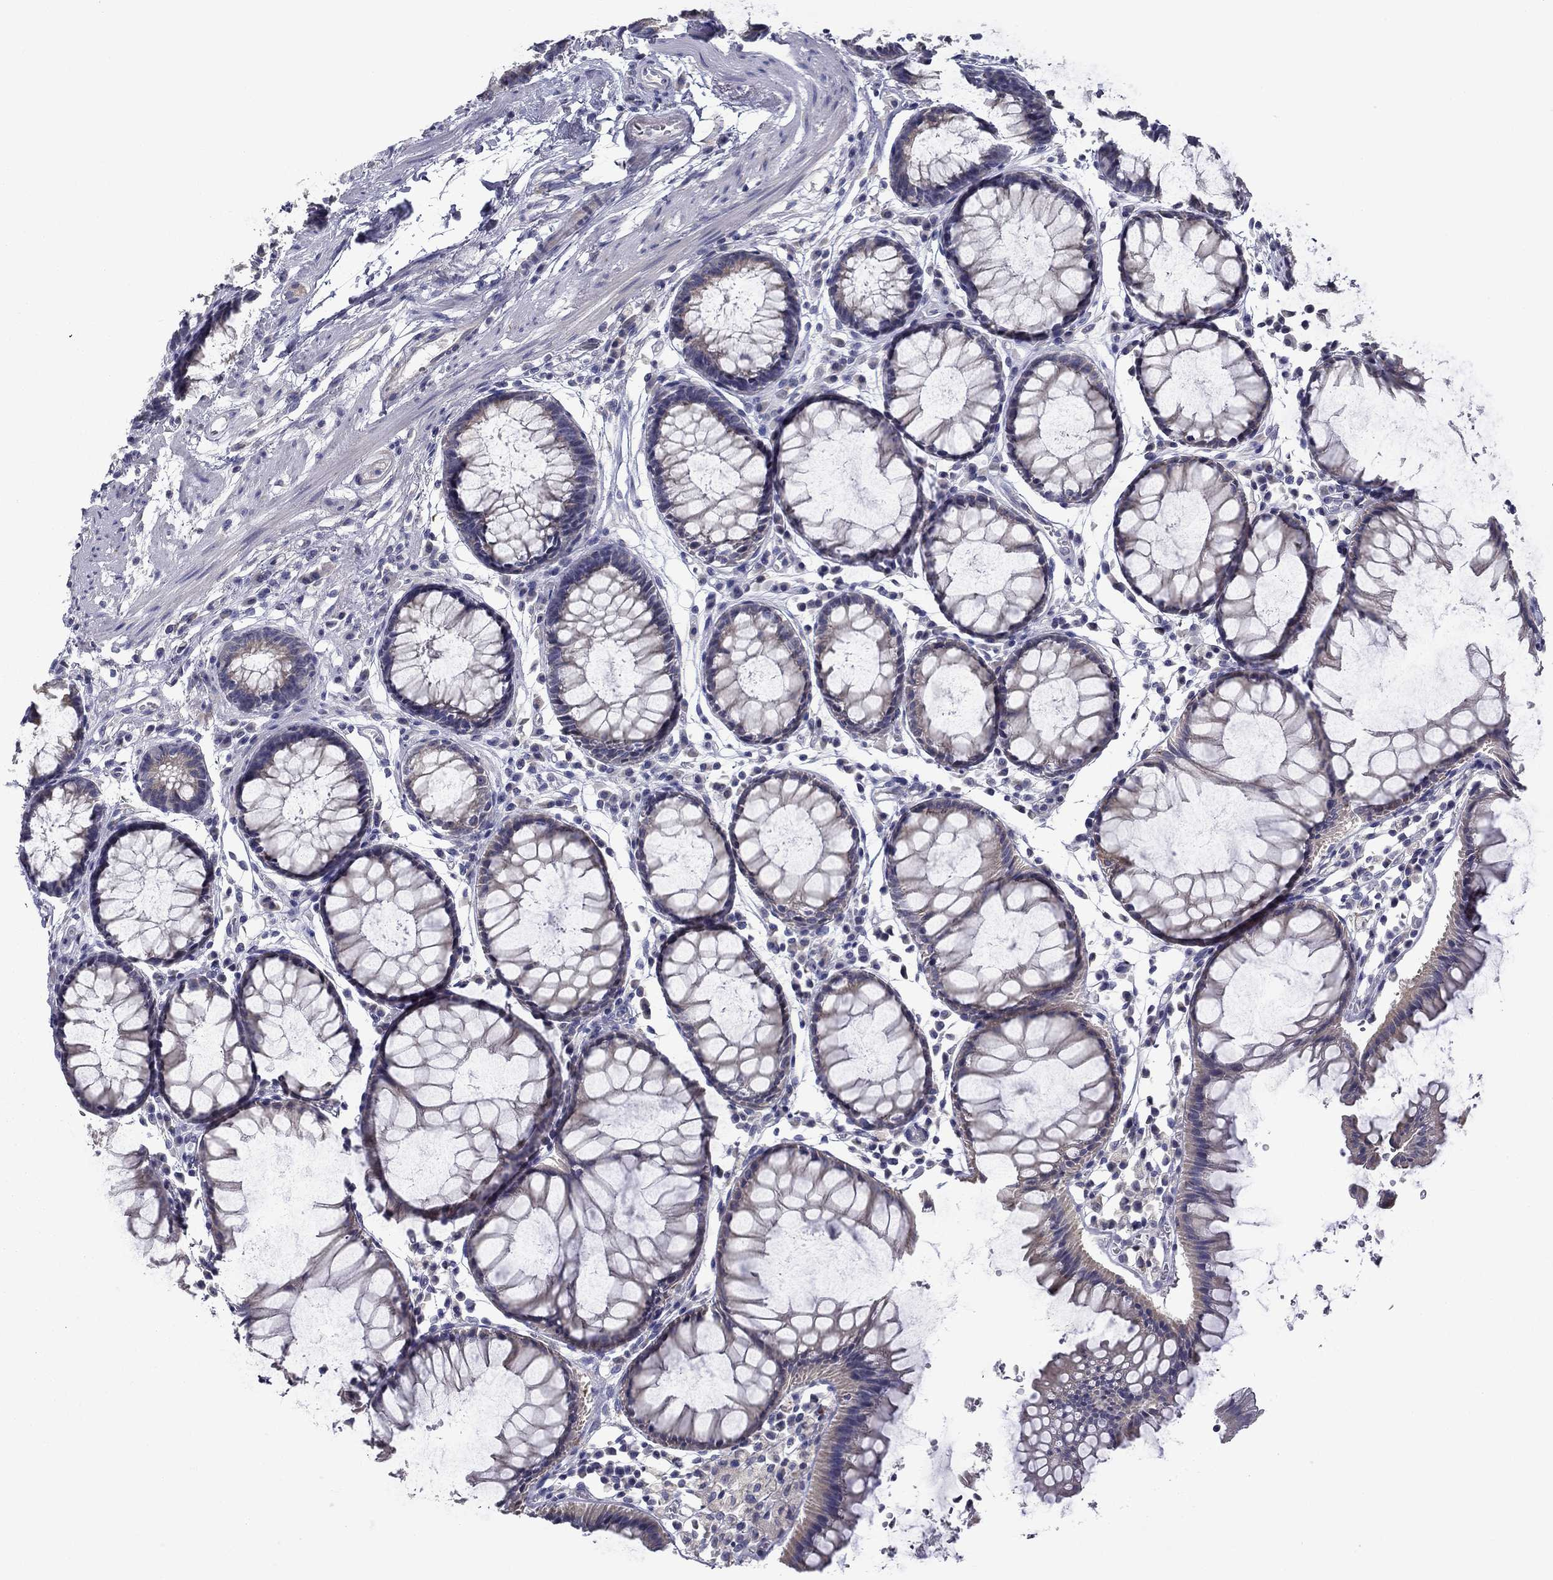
{"staining": {"intensity": "negative", "quantity": "none", "location": "none"}, "tissue": "rectum", "cell_type": "Glandular cells", "image_type": "normal", "snomed": [{"axis": "morphology", "description": "Normal tissue, NOS"}, {"axis": "topography", "description": "Rectum"}], "caption": "Glandular cells are negative for protein expression in benign human rectum. (Stains: DAB immunohistochemistry with hematoxylin counter stain, Microscopy: brightfield microscopy at high magnification).", "gene": "SPATA7", "patient": {"sex": "female", "age": 68}}